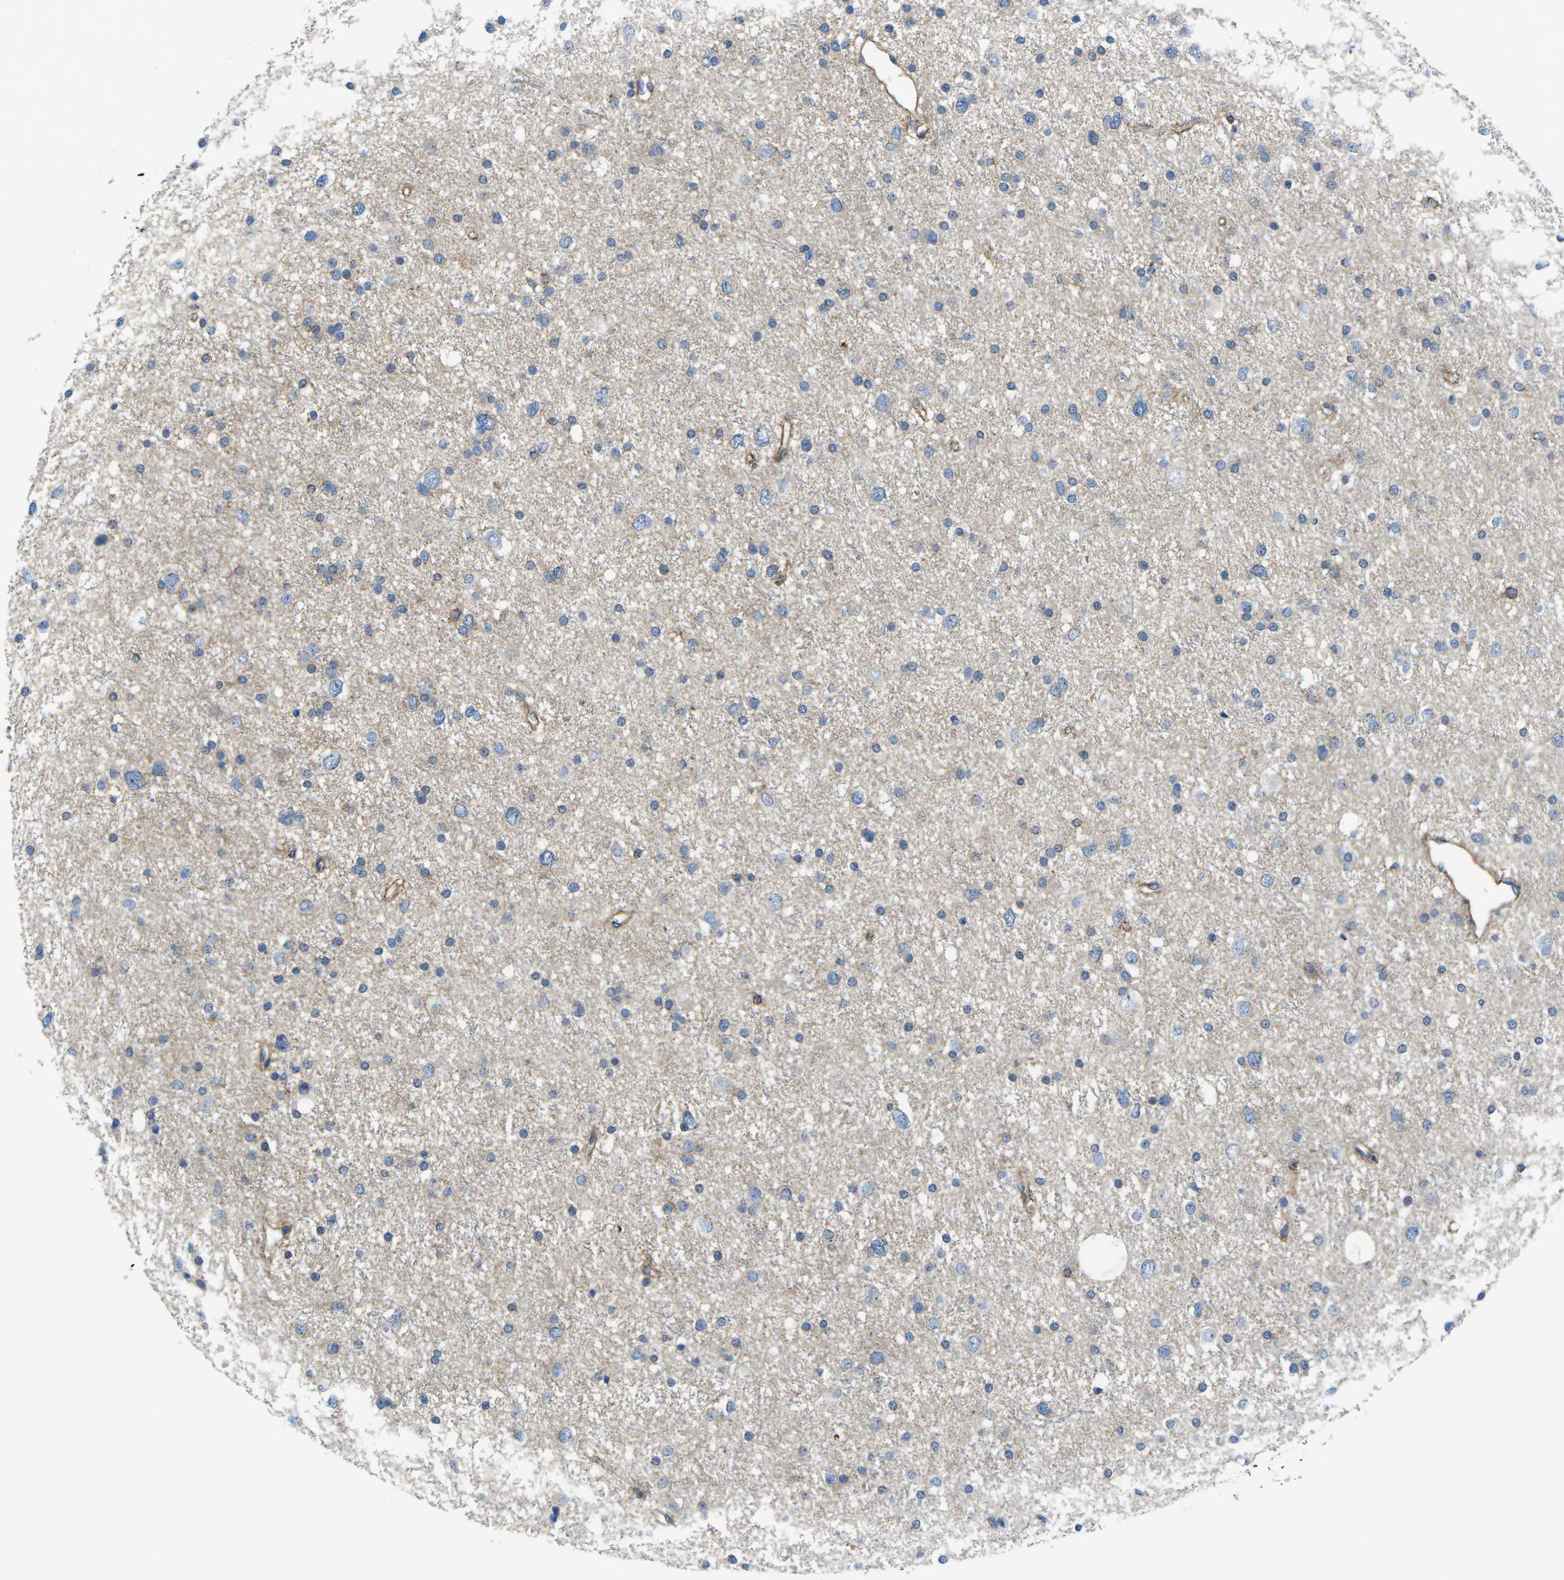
{"staining": {"intensity": "weak", "quantity": "25%-75%", "location": "cytoplasmic/membranous"}, "tissue": "glioma", "cell_type": "Tumor cells", "image_type": "cancer", "snomed": [{"axis": "morphology", "description": "Glioma, malignant, Low grade"}, {"axis": "topography", "description": "Brain"}], "caption": "Immunohistochemistry (IHC) staining of malignant low-grade glioma, which demonstrates low levels of weak cytoplasmic/membranous expression in approximately 25%-75% of tumor cells indicating weak cytoplasmic/membranous protein expression. The staining was performed using DAB (3,3'-diaminobenzidine) (brown) for protein detection and nuclei were counterstained in hematoxylin (blue).", "gene": "CTNND1", "patient": {"sex": "female", "age": 37}}